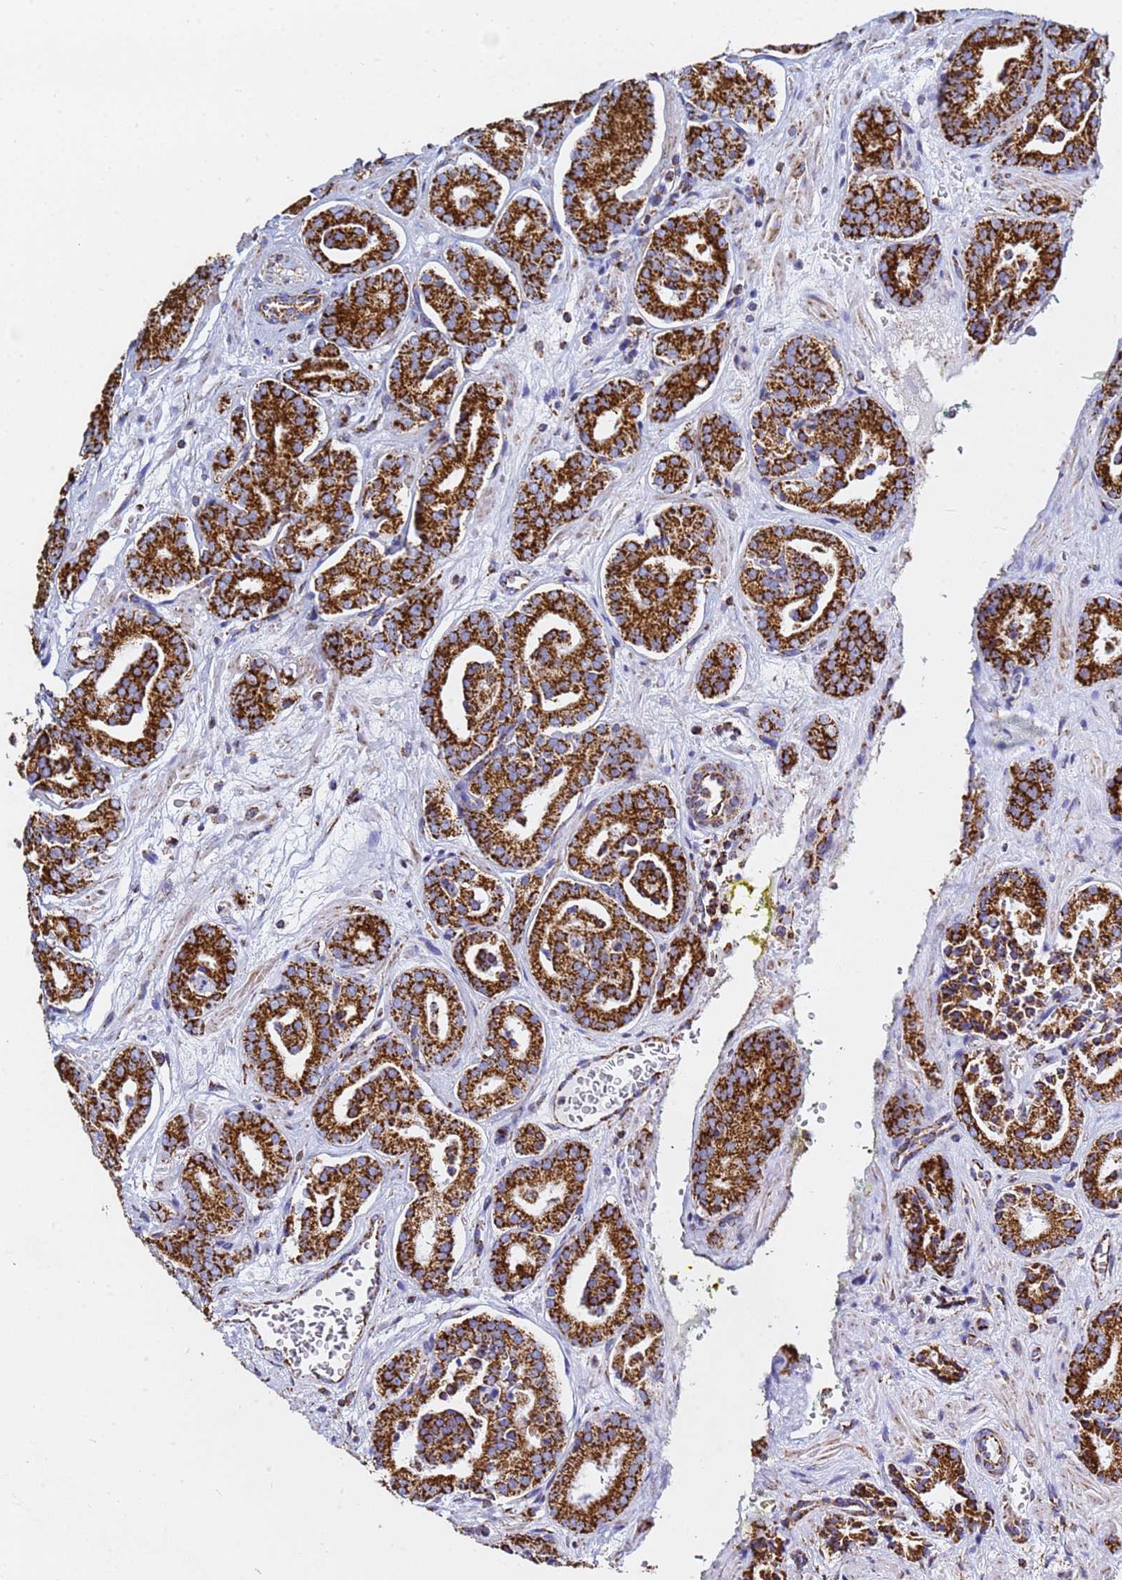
{"staining": {"intensity": "strong", "quantity": ">75%", "location": "cytoplasmic/membranous"}, "tissue": "prostate cancer", "cell_type": "Tumor cells", "image_type": "cancer", "snomed": [{"axis": "morphology", "description": "Adenocarcinoma, High grade"}, {"axis": "topography", "description": "Prostate"}], "caption": "Strong cytoplasmic/membranous protein positivity is seen in about >75% of tumor cells in prostate high-grade adenocarcinoma.", "gene": "PHB2", "patient": {"sex": "male", "age": 66}}